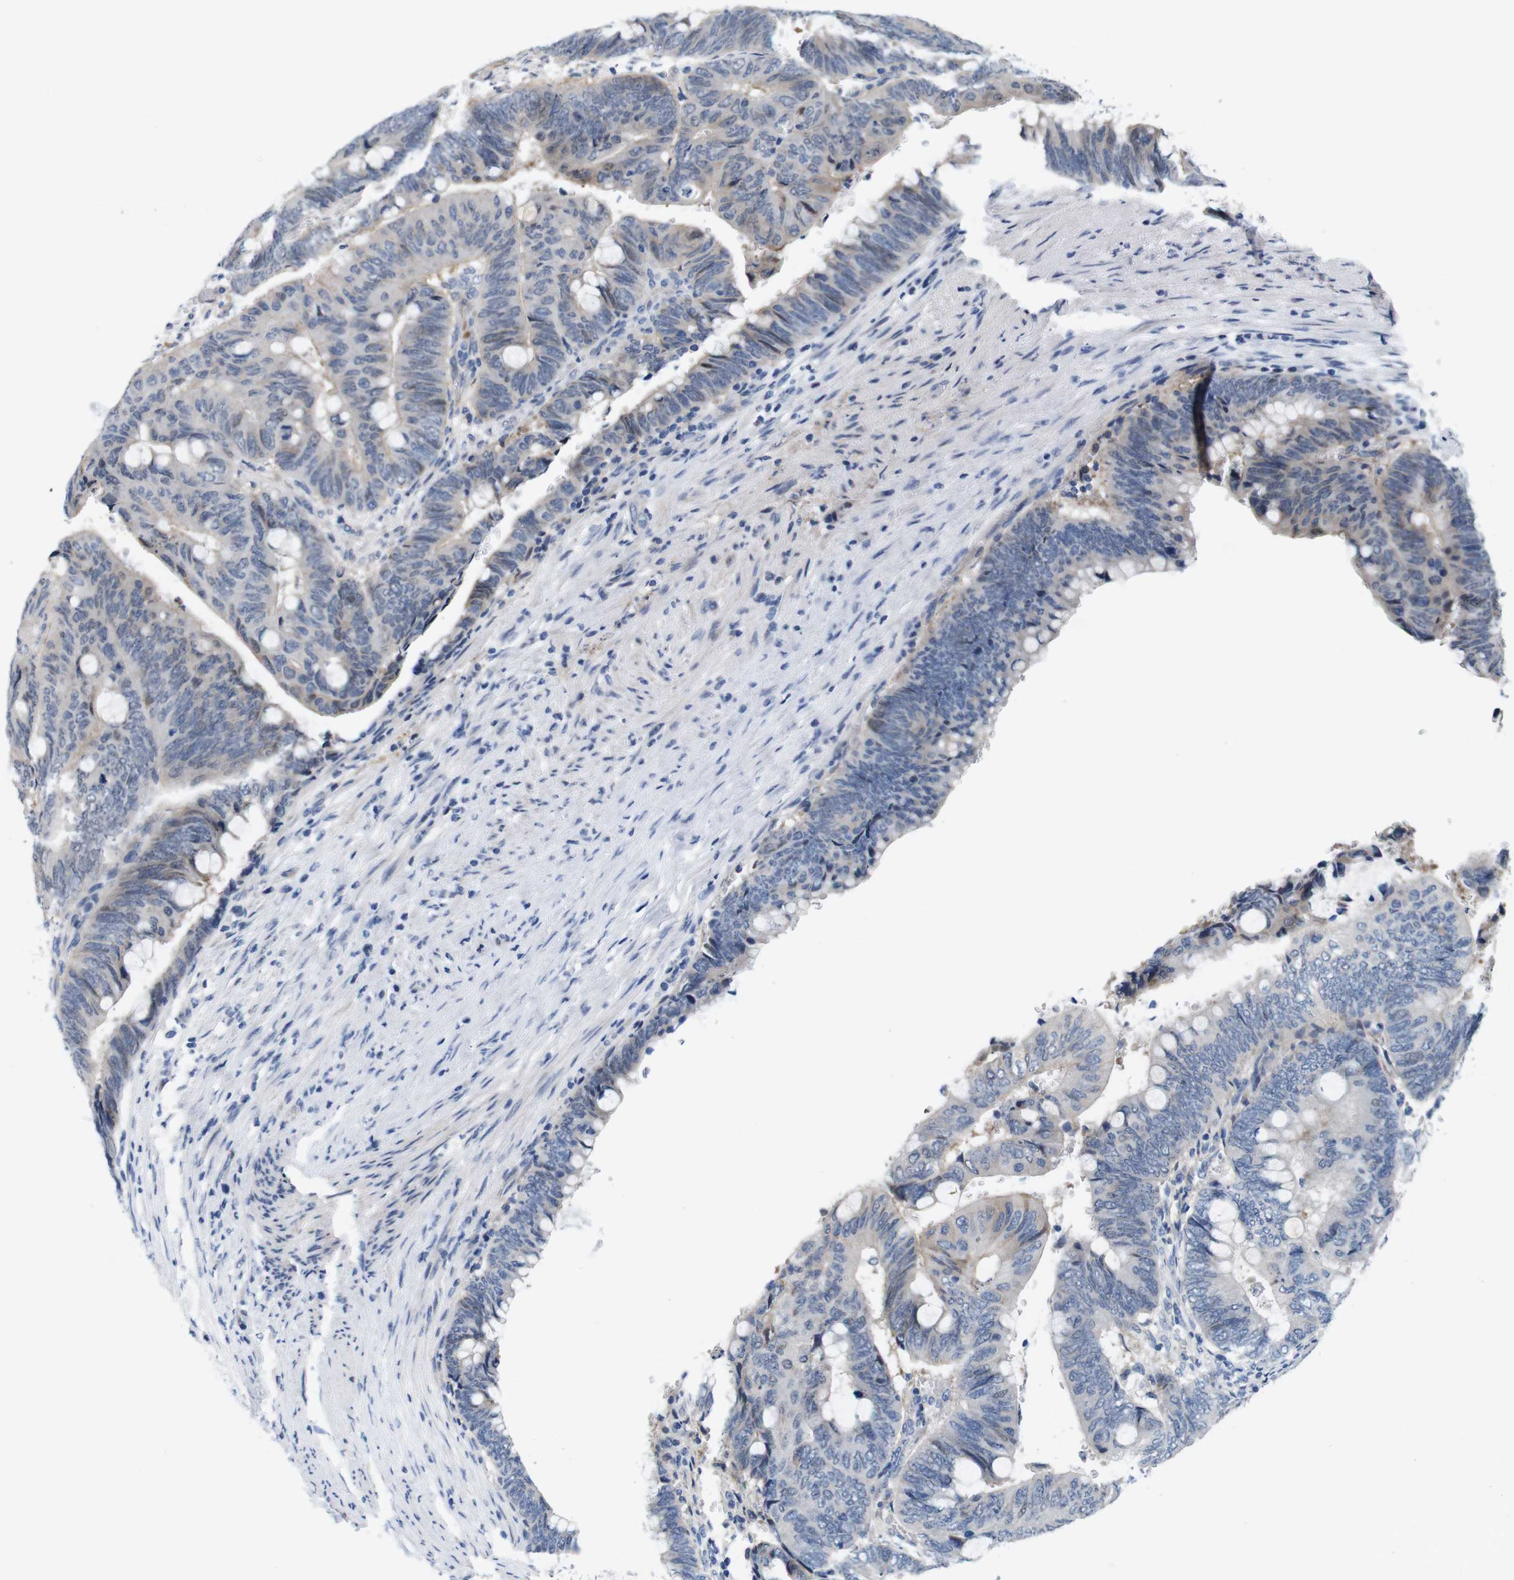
{"staining": {"intensity": "weak", "quantity": "<25%", "location": "cytoplasmic/membranous"}, "tissue": "colorectal cancer", "cell_type": "Tumor cells", "image_type": "cancer", "snomed": [{"axis": "morphology", "description": "Normal tissue, NOS"}, {"axis": "morphology", "description": "Adenocarcinoma, NOS"}, {"axis": "topography", "description": "Rectum"}, {"axis": "topography", "description": "Peripheral nerve tissue"}], "caption": "Immunohistochemistry micrograph of neoplastic tissue: human colorectal cancer stained with DAB displays no significant protein staining in tumor cells. (DAB (3,3'-diaminobenzidine) immunohistochemistry, high magnification).", "gene": "C1RL", "patient": {"sex": "male", "age": 92}}